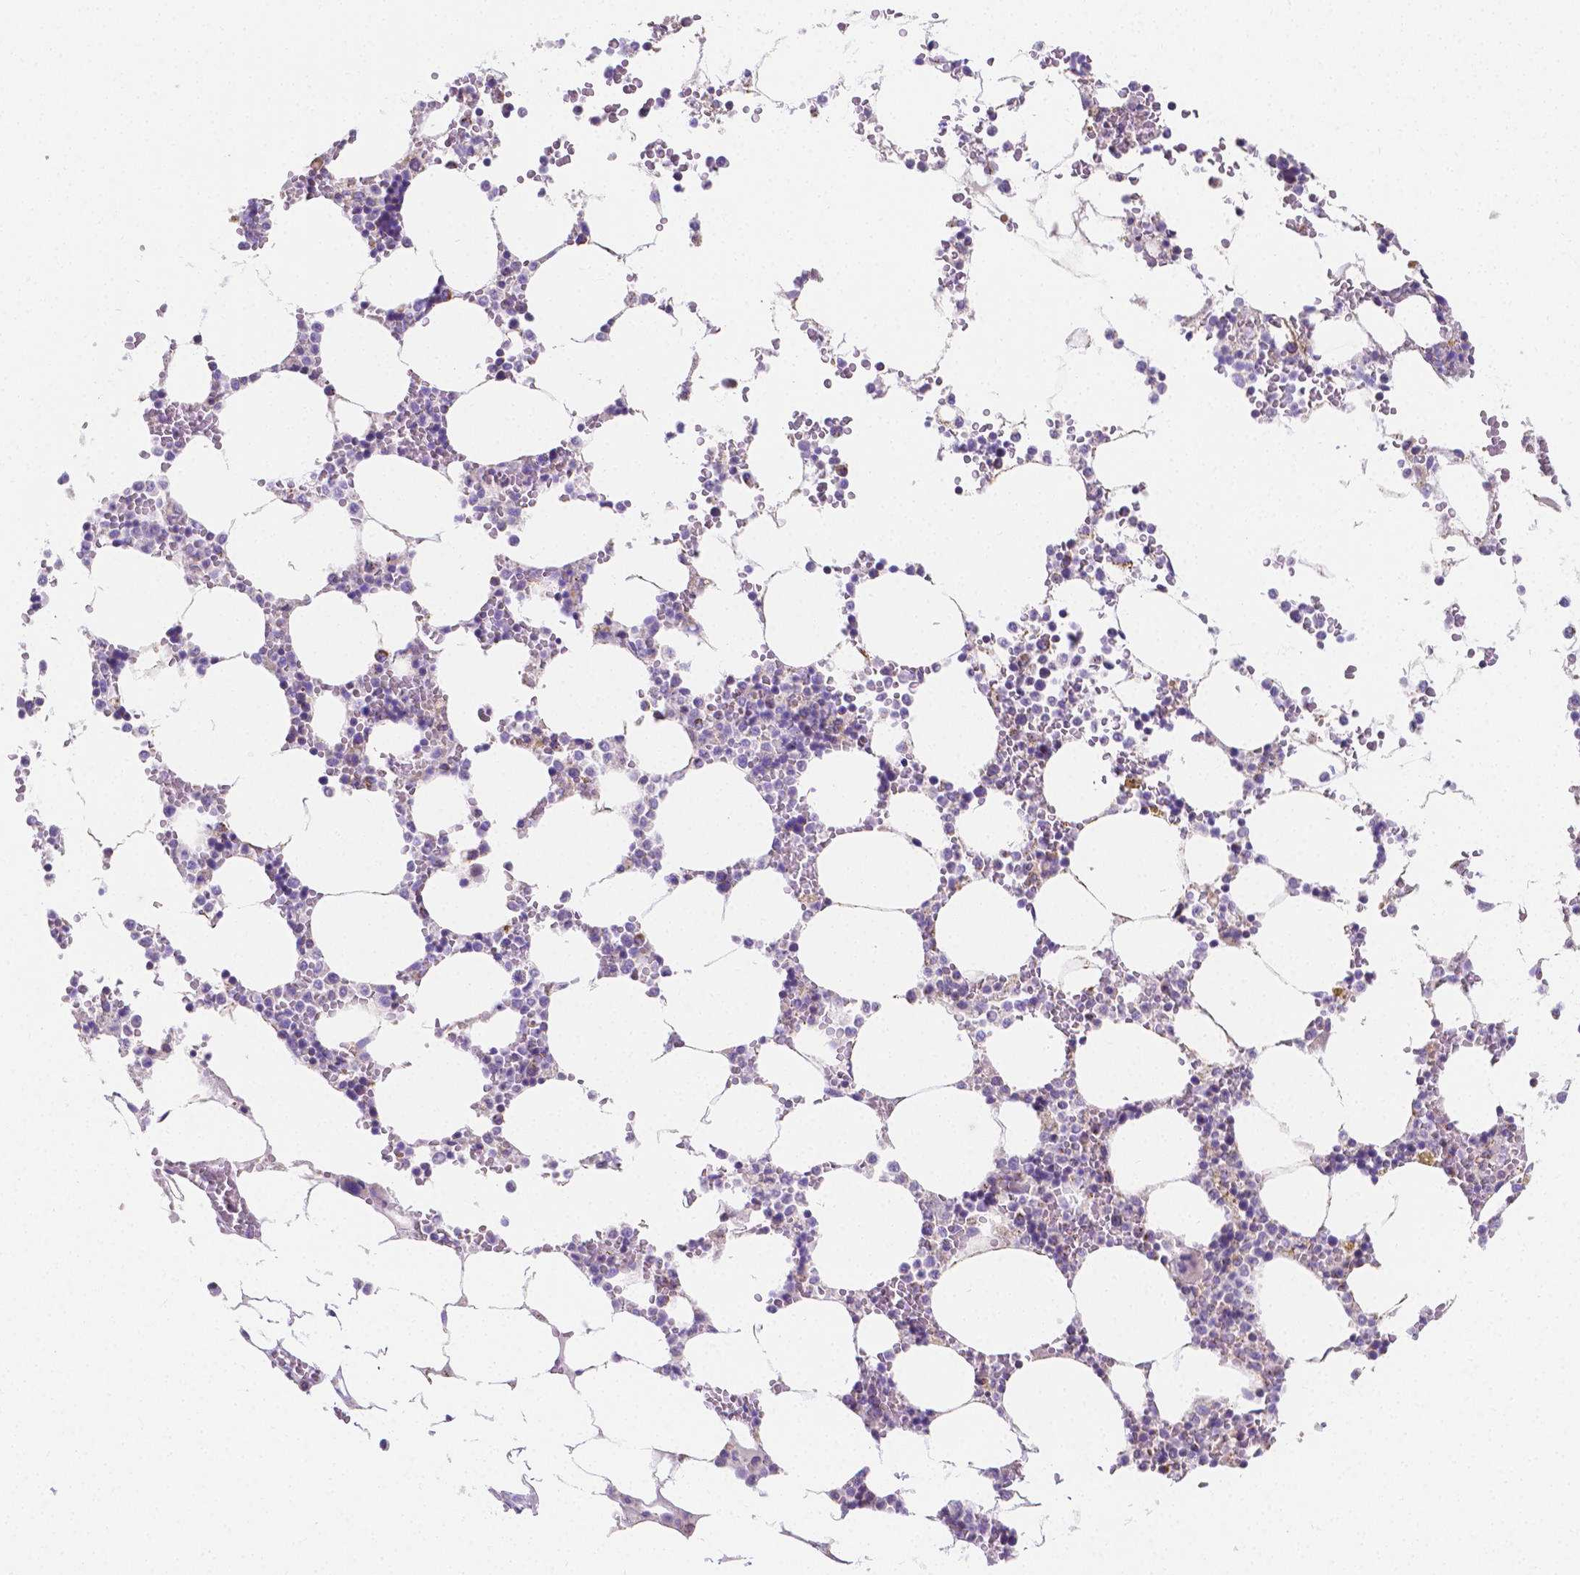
{"staining": {"intensity": "negative", "quantity": "none", "location": "none"}, "tissue": "bone marrow", "cell_type": "Hematopoietic cells", "image_type": "normal", "snomed": [{"axis": "morphology", "description": "Normal tissue, NOS"}, {"axis": "topography", "description": "Bone marrow"}], "caption": "Hematopoietic cells show no significant staining in unremarkable bone marrow.", "gene": "SGTB", "patient": {"sex": "male", "age": 64}}